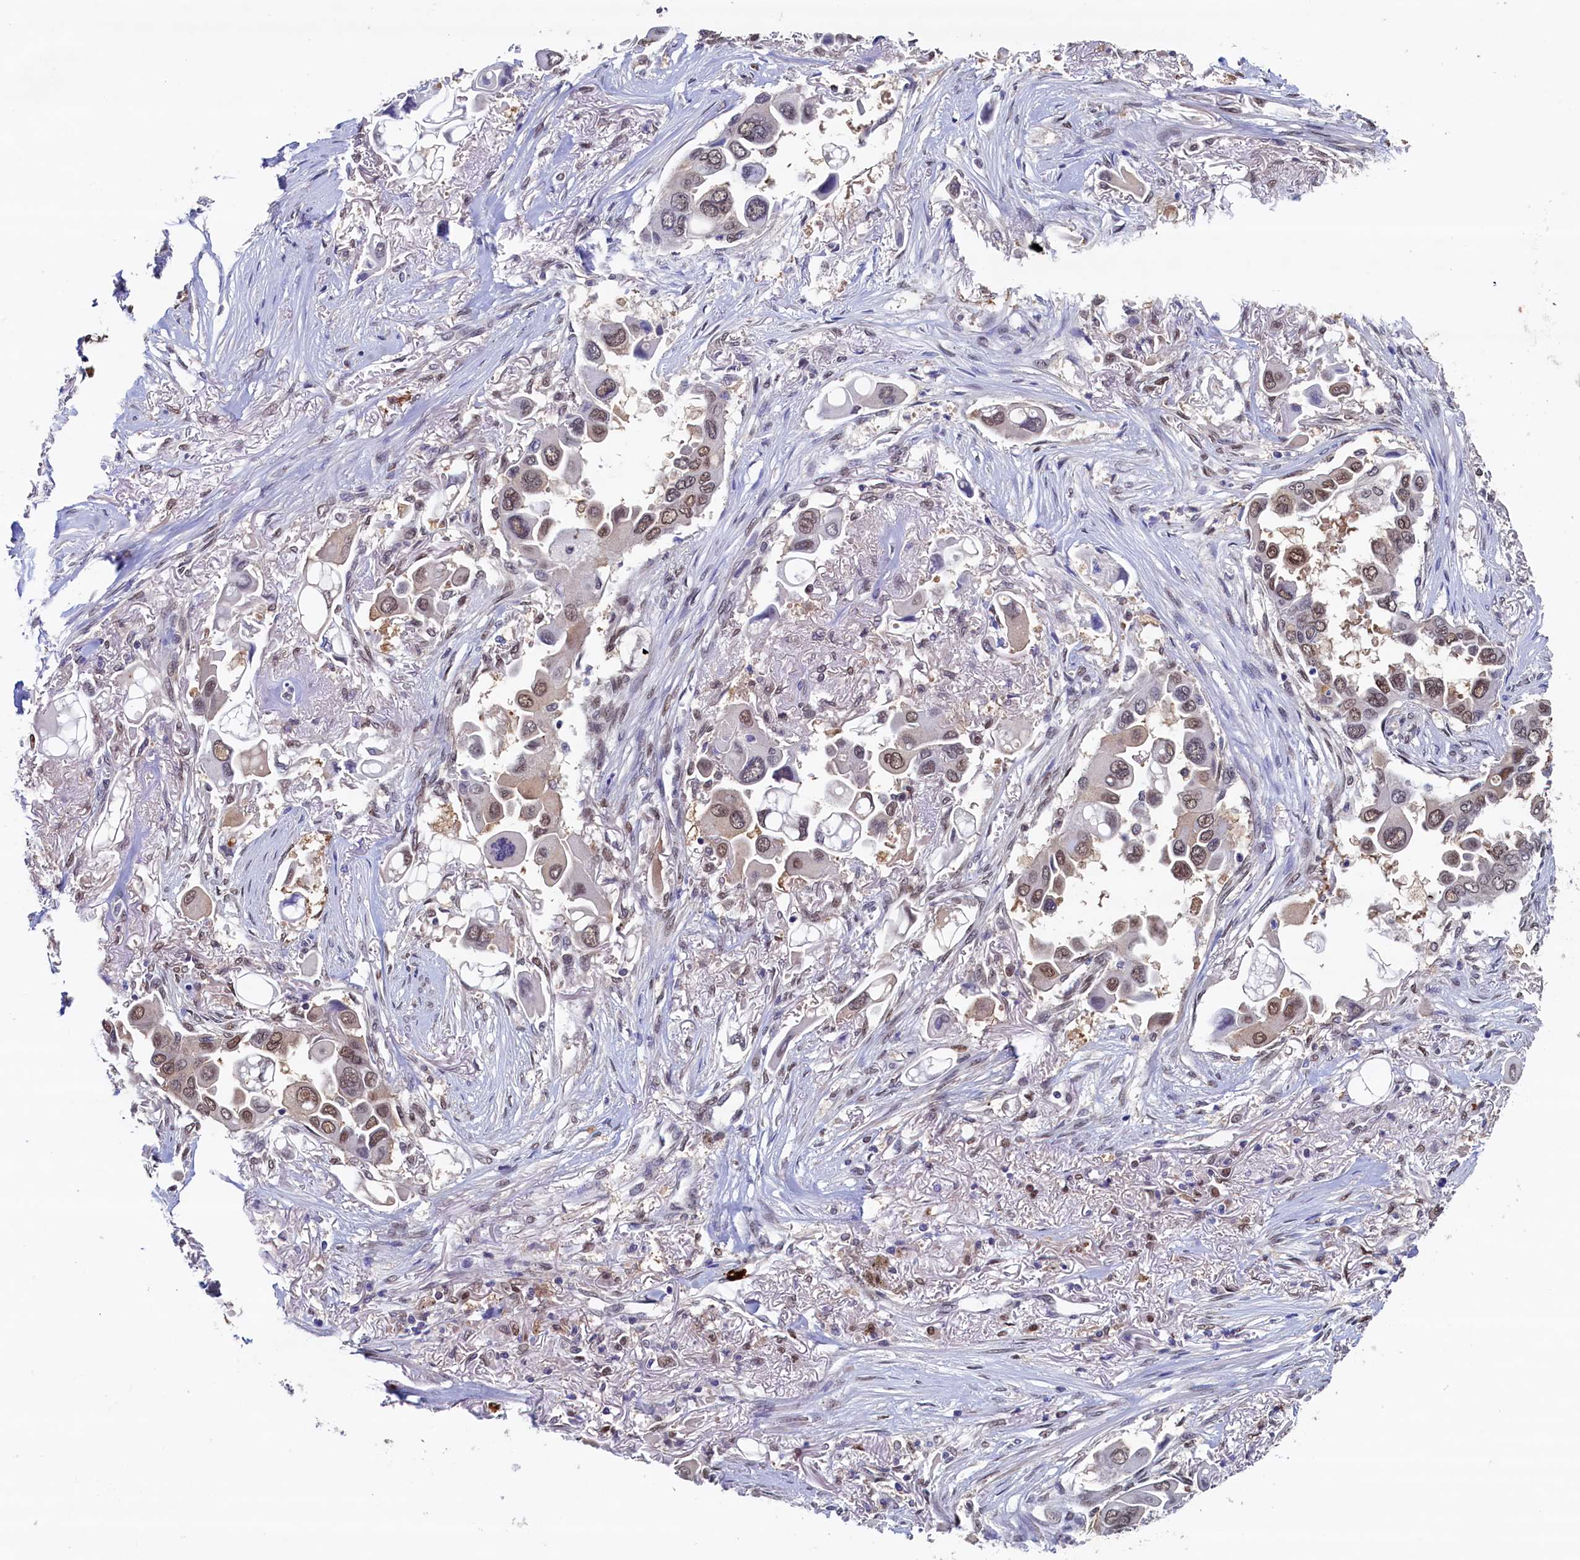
{"staining": {"intensity": "moderate", "quantity": "25%-75%", "location": "nuclear"}, "tissue": "lung cancer", "cell_type": "Tumor cells", "image_type": "cancer", "snomed": [{"axis": "morphology", "description": "Adenocarcinoma, NOS"}, {"axis": "topography", "description": "Lung"}], "caption": "The immunohistochemical stain highlights moderate nuclear positivity in tumor cells of adenocarcinoma (lung) tissue. Immunohistochemistry (ihc) stains the protein in brown and the nuclei are stained blue.", "gene": "AHCY", "patient": {"sex": "female", "age": 76}}